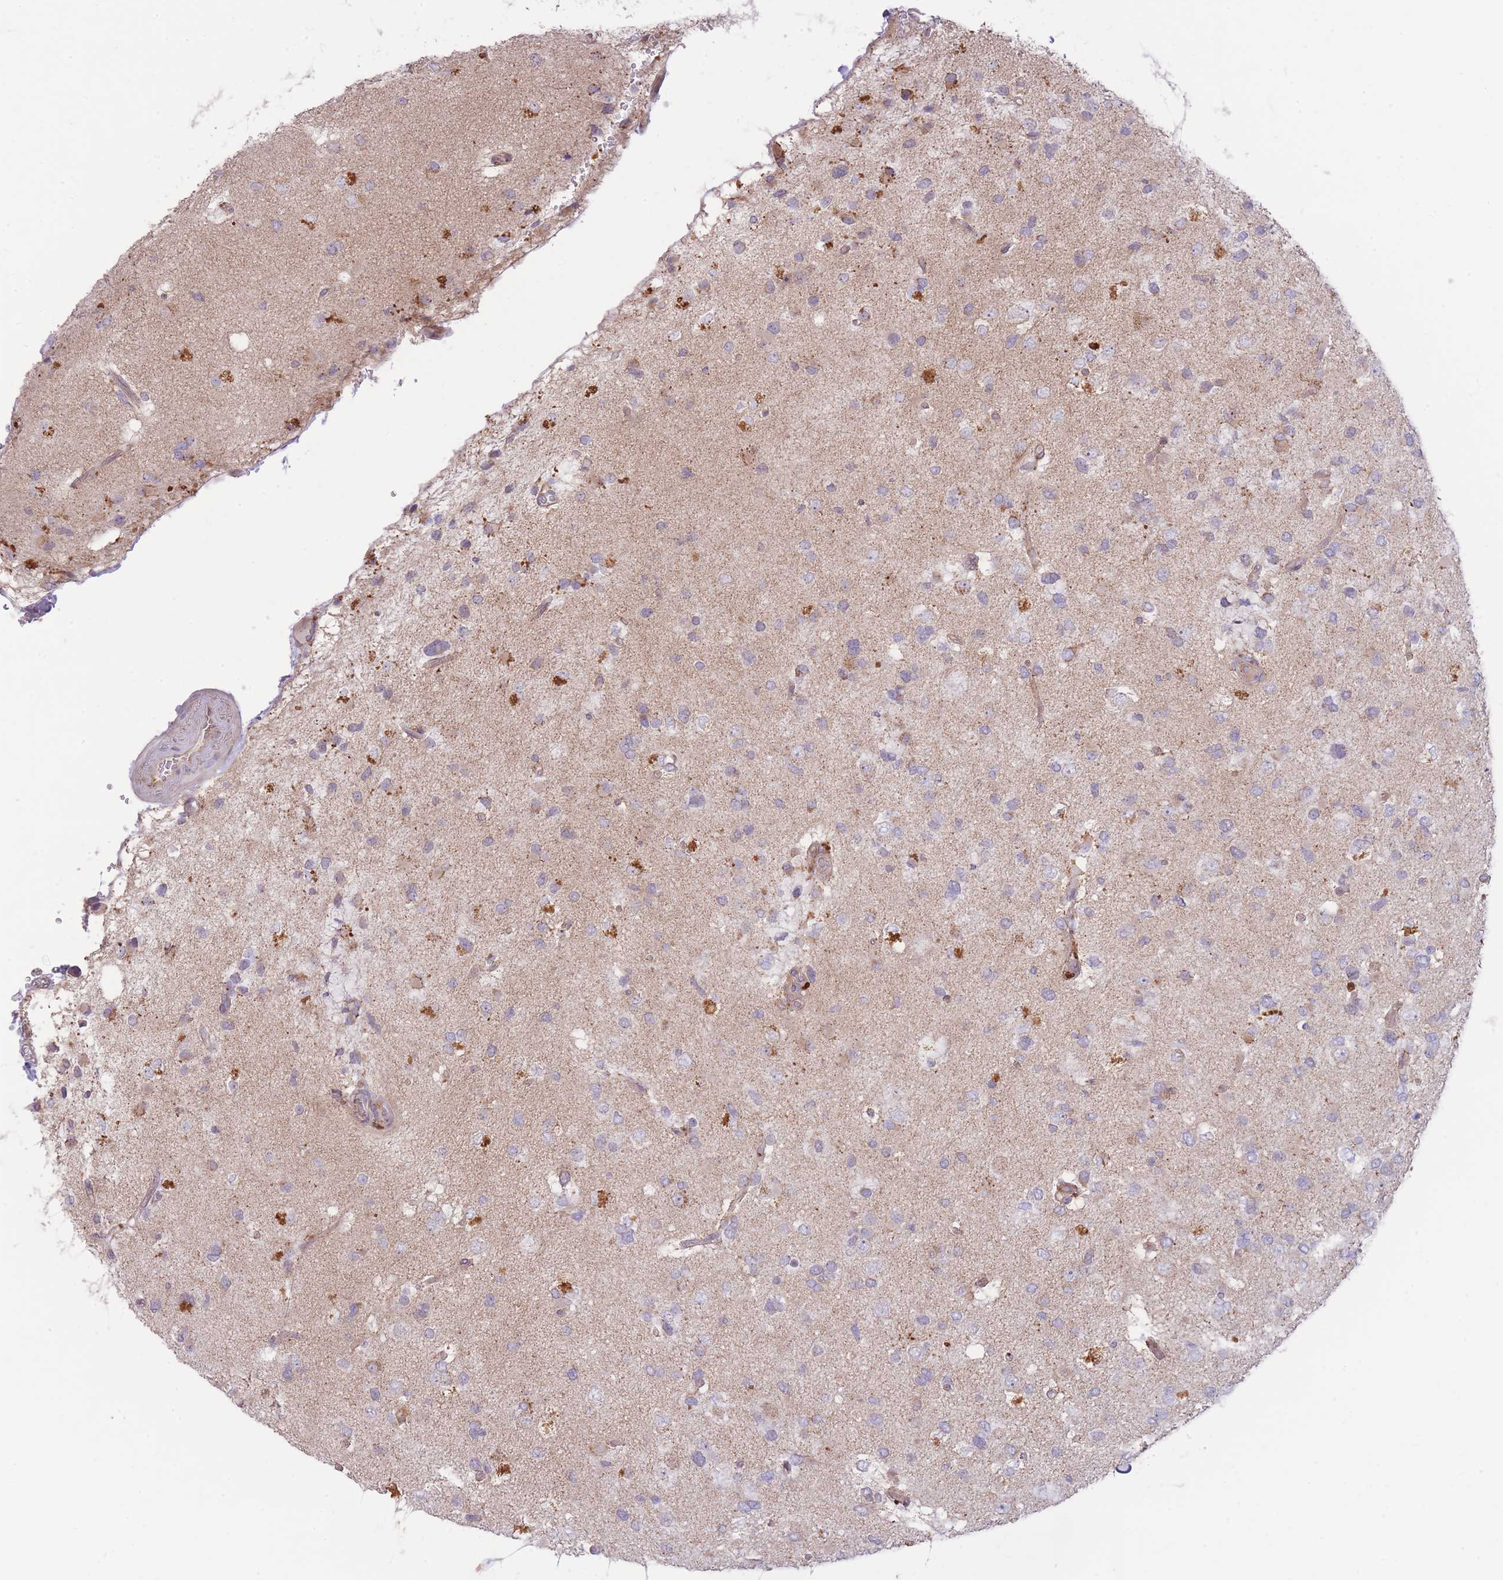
{"staining": {"intensity": "moderate", "quantity": "<25%", "location": "cytoplasmic/membranous"}, "tissue": "glioma", "cell_type": "Tumor cells", "image_type": "cancer", "snomed": [{"axis": "morphology", "description": "Glioma, malignant, High grade"}, {"axis": "topography", "description": "Brain"}], "caption": "Immunohistochemistry (IHC) photomicrograph of neoplastic tissue: glioma stained using immunohistochemistry demonstrates low levels of moderate protein expression localized specifically in the cytoplasmic/membranous of tumor cells, appearing as a cytoplasmic/membranous brown color.", "gene": "BOLA2B", "patient": {"sex": "male", "age": 53}}